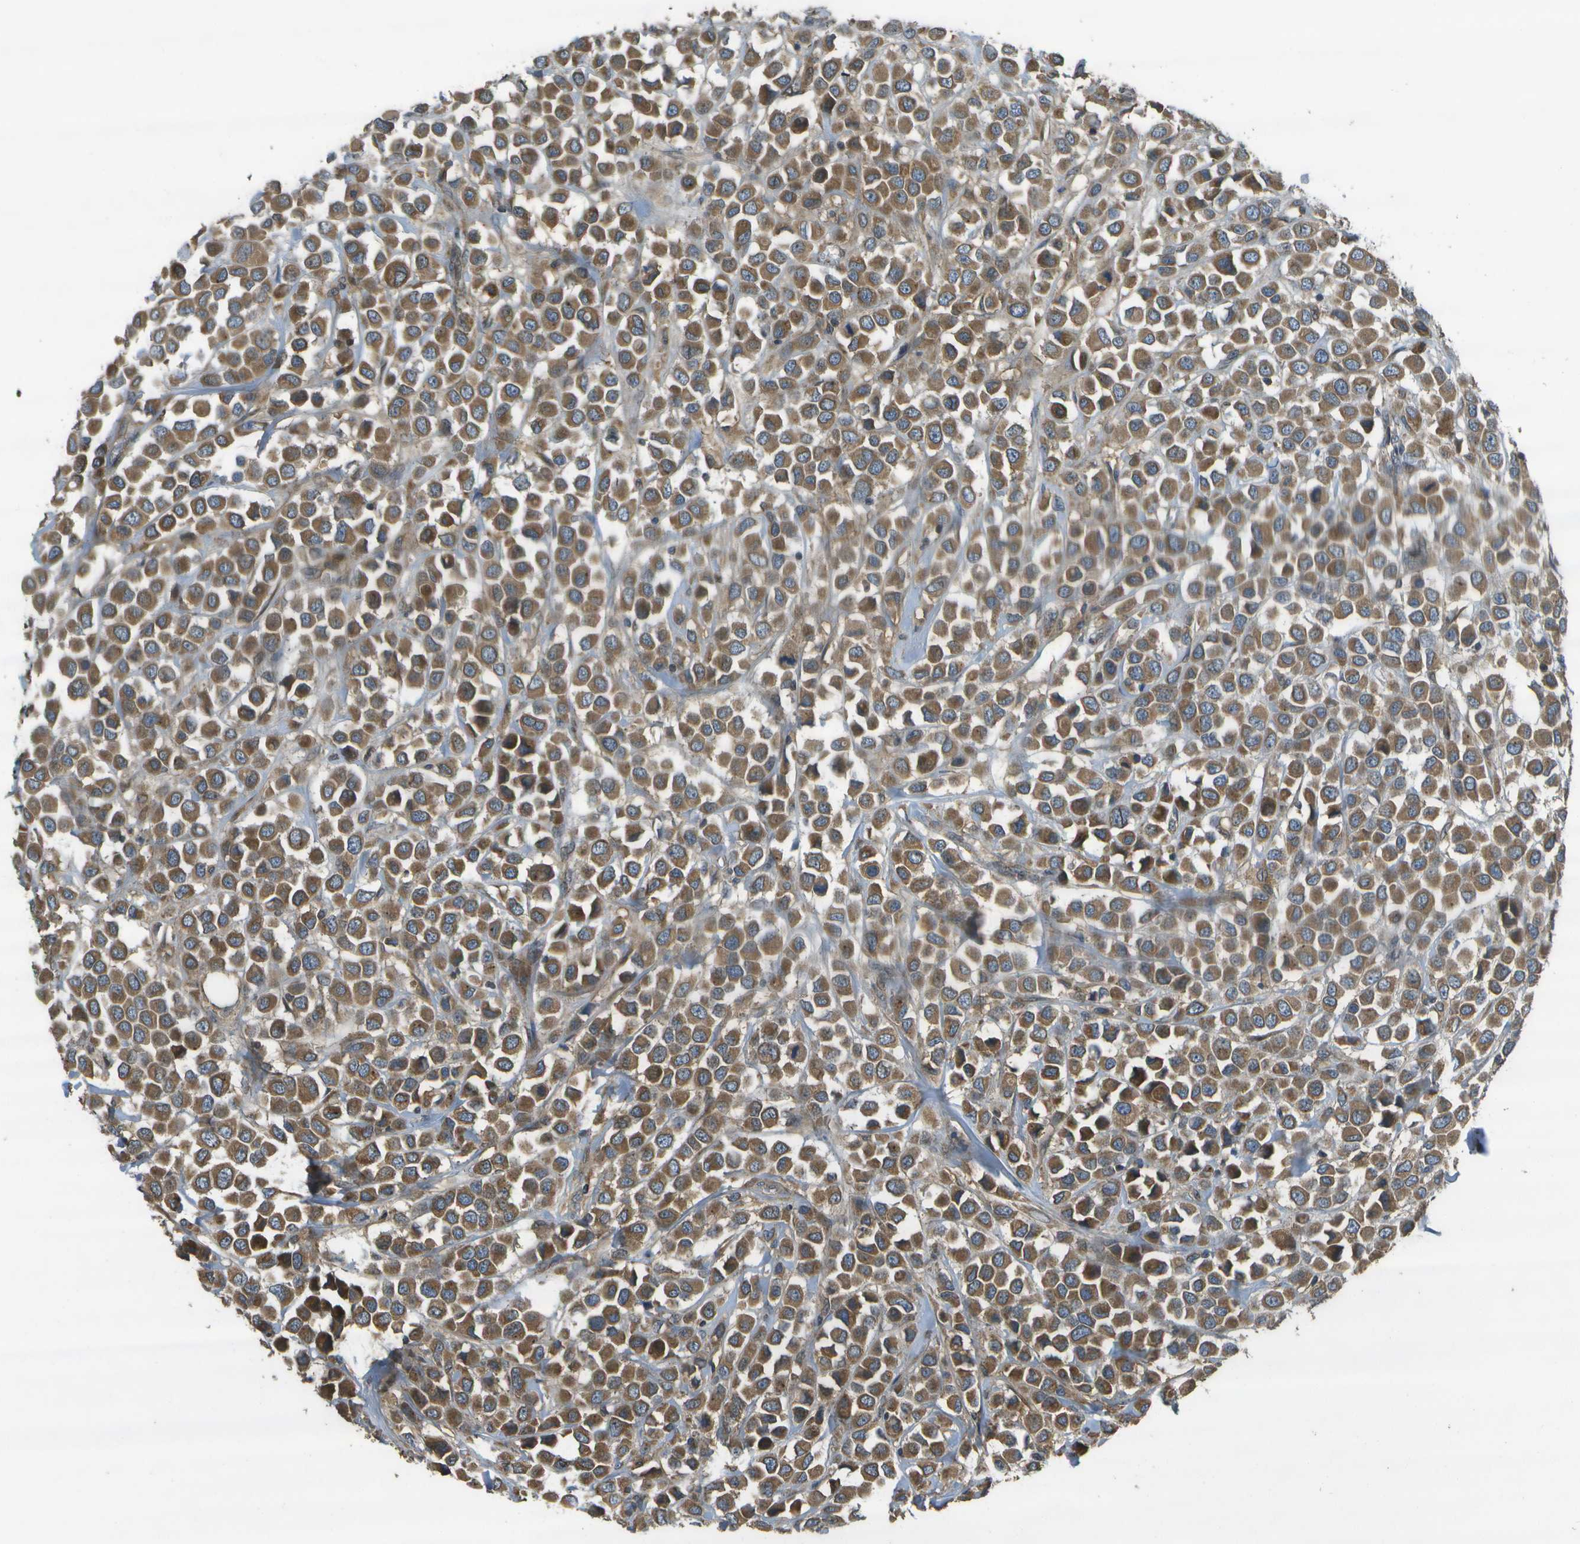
{"staining": {"intensity": "moderate", "quantity": ">75%", "location": "cytoplasmic/membranous"}, "tissue": "breast cancer", "cell_type": "Tumor cells", "image_type": "cancer", "snomed": [{"axis": "morphology", "description": "Duct carcinoma"}, {"axis": "topography", "description": "Breast"}], "caption": "Brown immunohistochemical staining in breast cancer shows moderate cytoplasmic/membranous expression in about >75% of tumor cells. (IHC, brightfield microscopy, high magnification).", "gene": "HFE", "patient": {"sex": "female", "age": 61}}